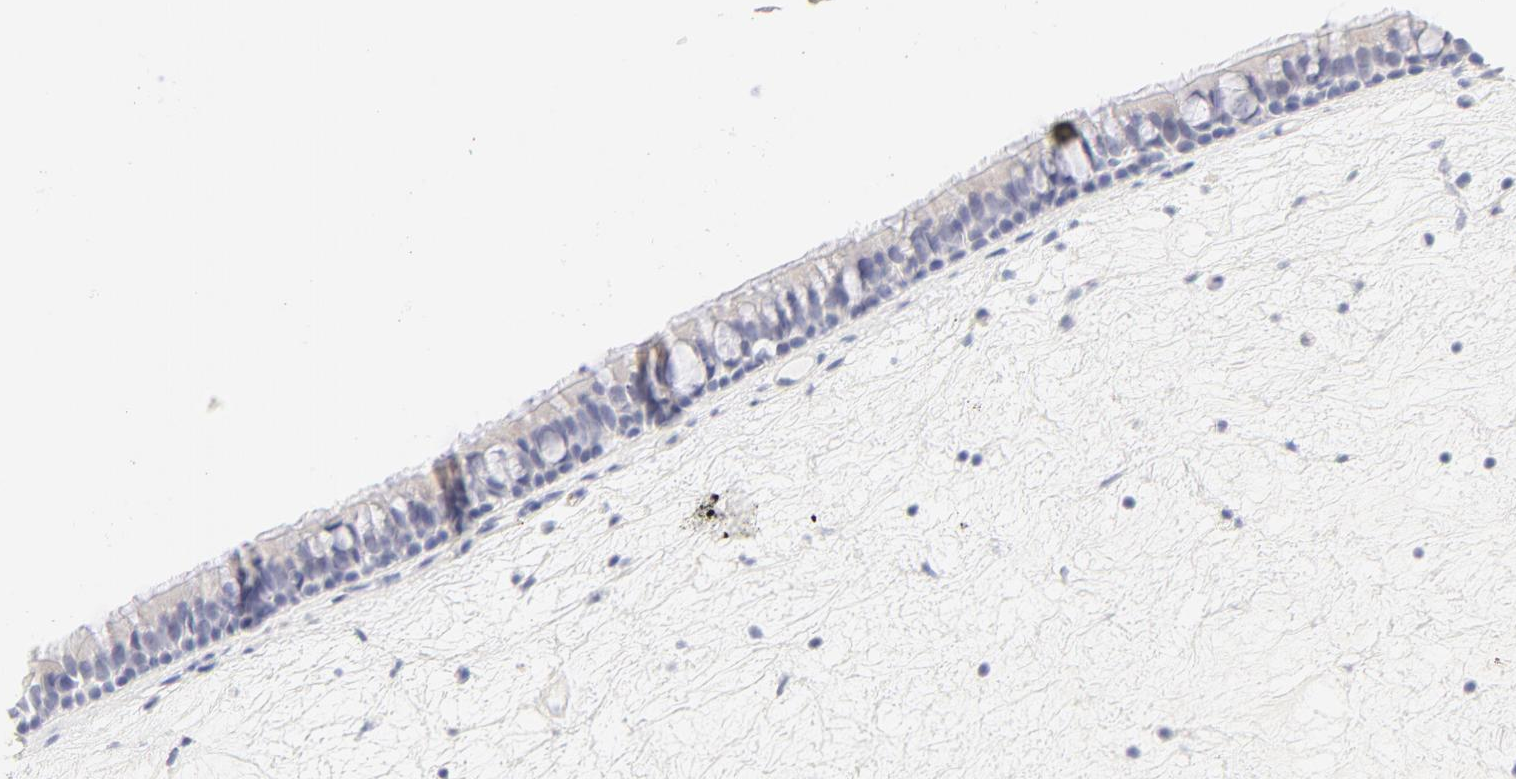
{"staining": {"intensity": "weak", "quantity": "<25%", "location": "cytoplasmic/membranous"}, "tissue": "nasopharynx", "cell_type": "Respiratory epithelial cells", "image_type": "normal", "snomed": [{"axis": "morphology", "description": "Normal tissue, NOS"}, {"axis": "topography", "description": "Nasopharynx"}], "caption": "A high-resolution micrograph shows IHC staining of unremarkable nasopharynx, which reveals no significant staining in respiratory epithelial cells.", "gene": "NPNT", "patient": {"sex": "female", "age": 78}}